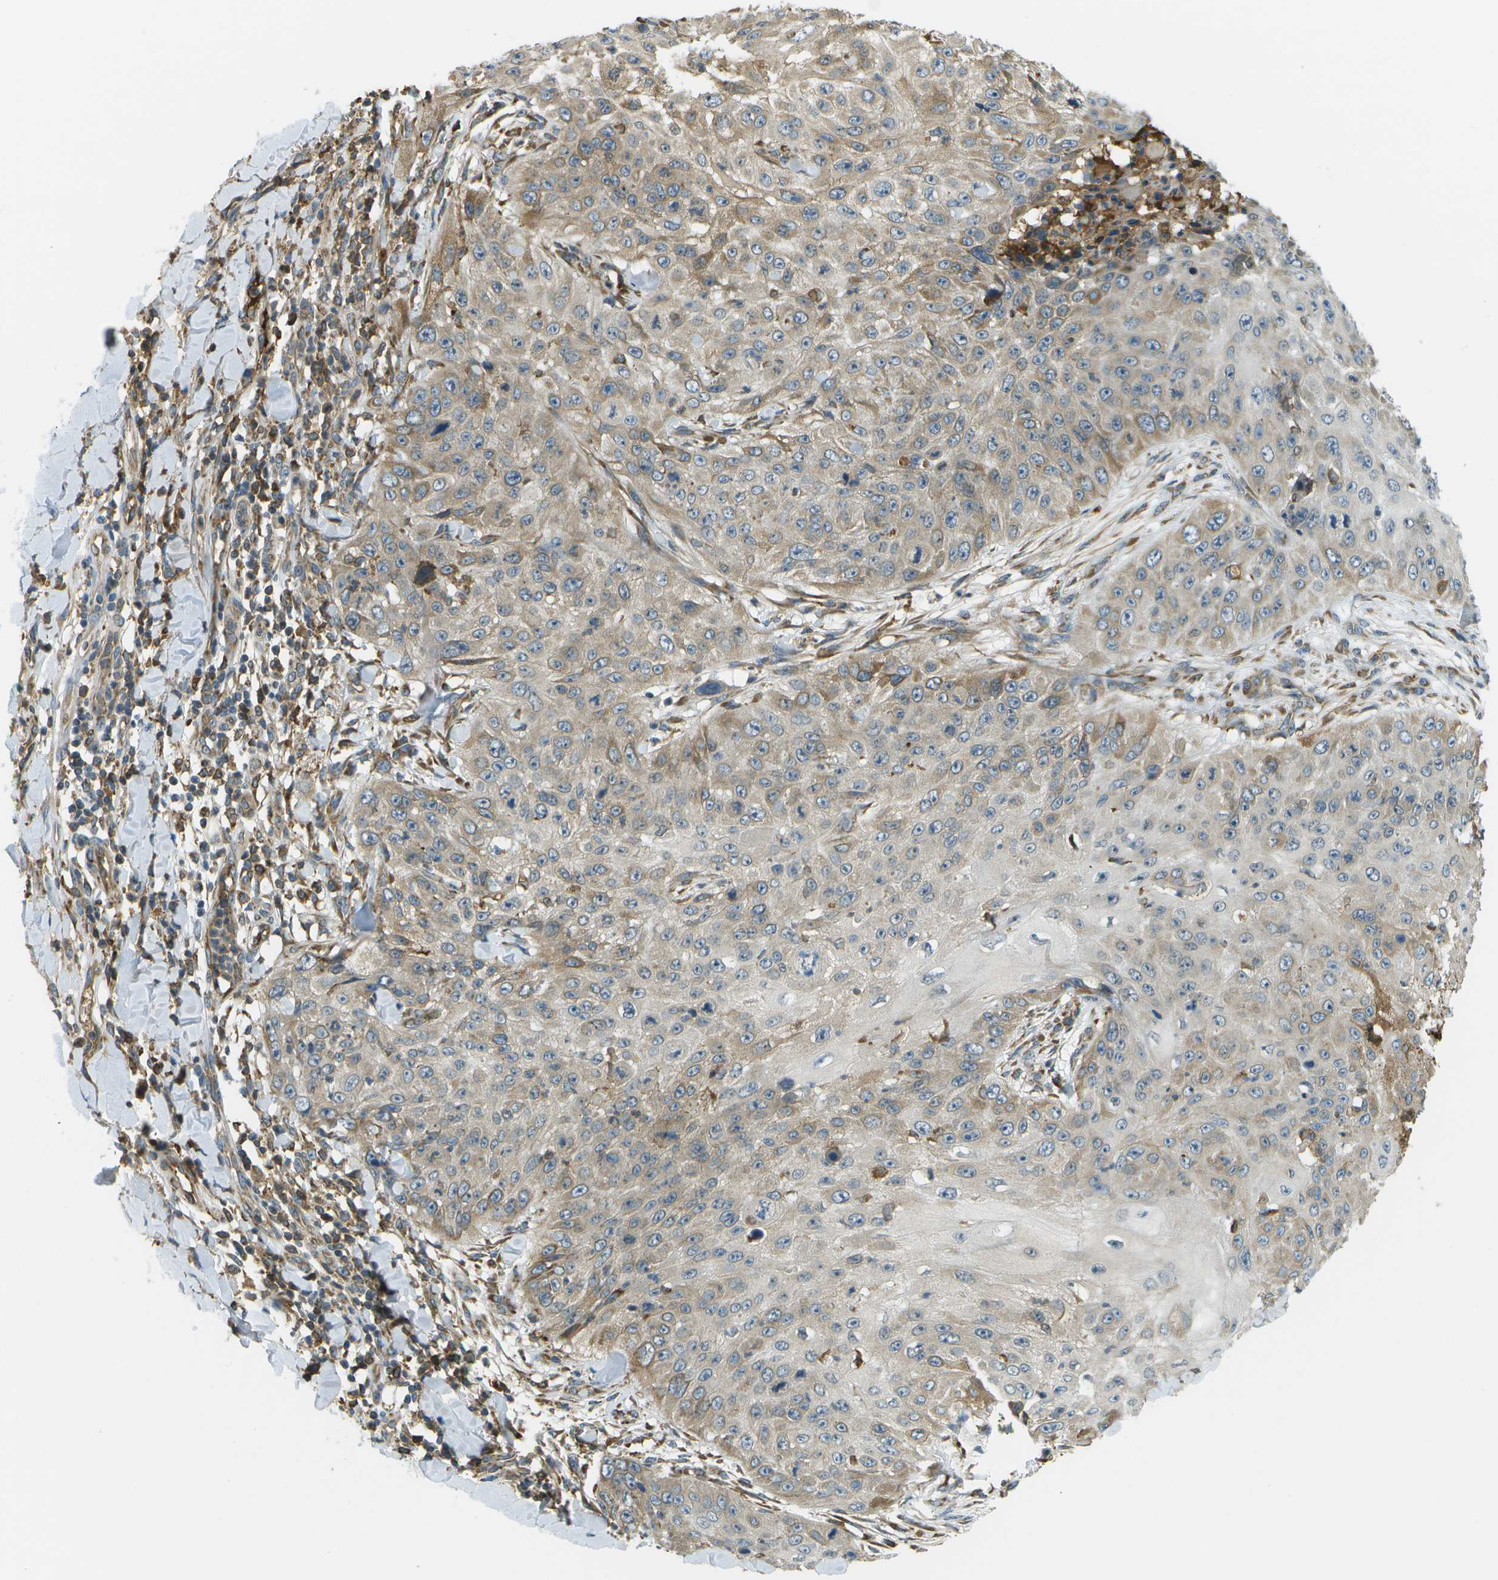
{"staining": {"intensity": "moderate", "quantity": "<25%", "location": "cytoplasmic/membranous"}, "tissue": "skin cancer", "cell_type": "Tumor cells", "image_type": "cancer", "snomed": [{"axis": "morphology", "description": "Squamous cell carcinoma, NOS"}, {"axis": "topography", "description": "Skin"}], "caption": "This is an image of immunohistochemistry staining of squamous cell carcinoma (skin), which shows moderate expression in the cytoplasmic/membranous of tumor cells.", "gene": "USP30", "patient": {"sex": "female", "age": 80}}